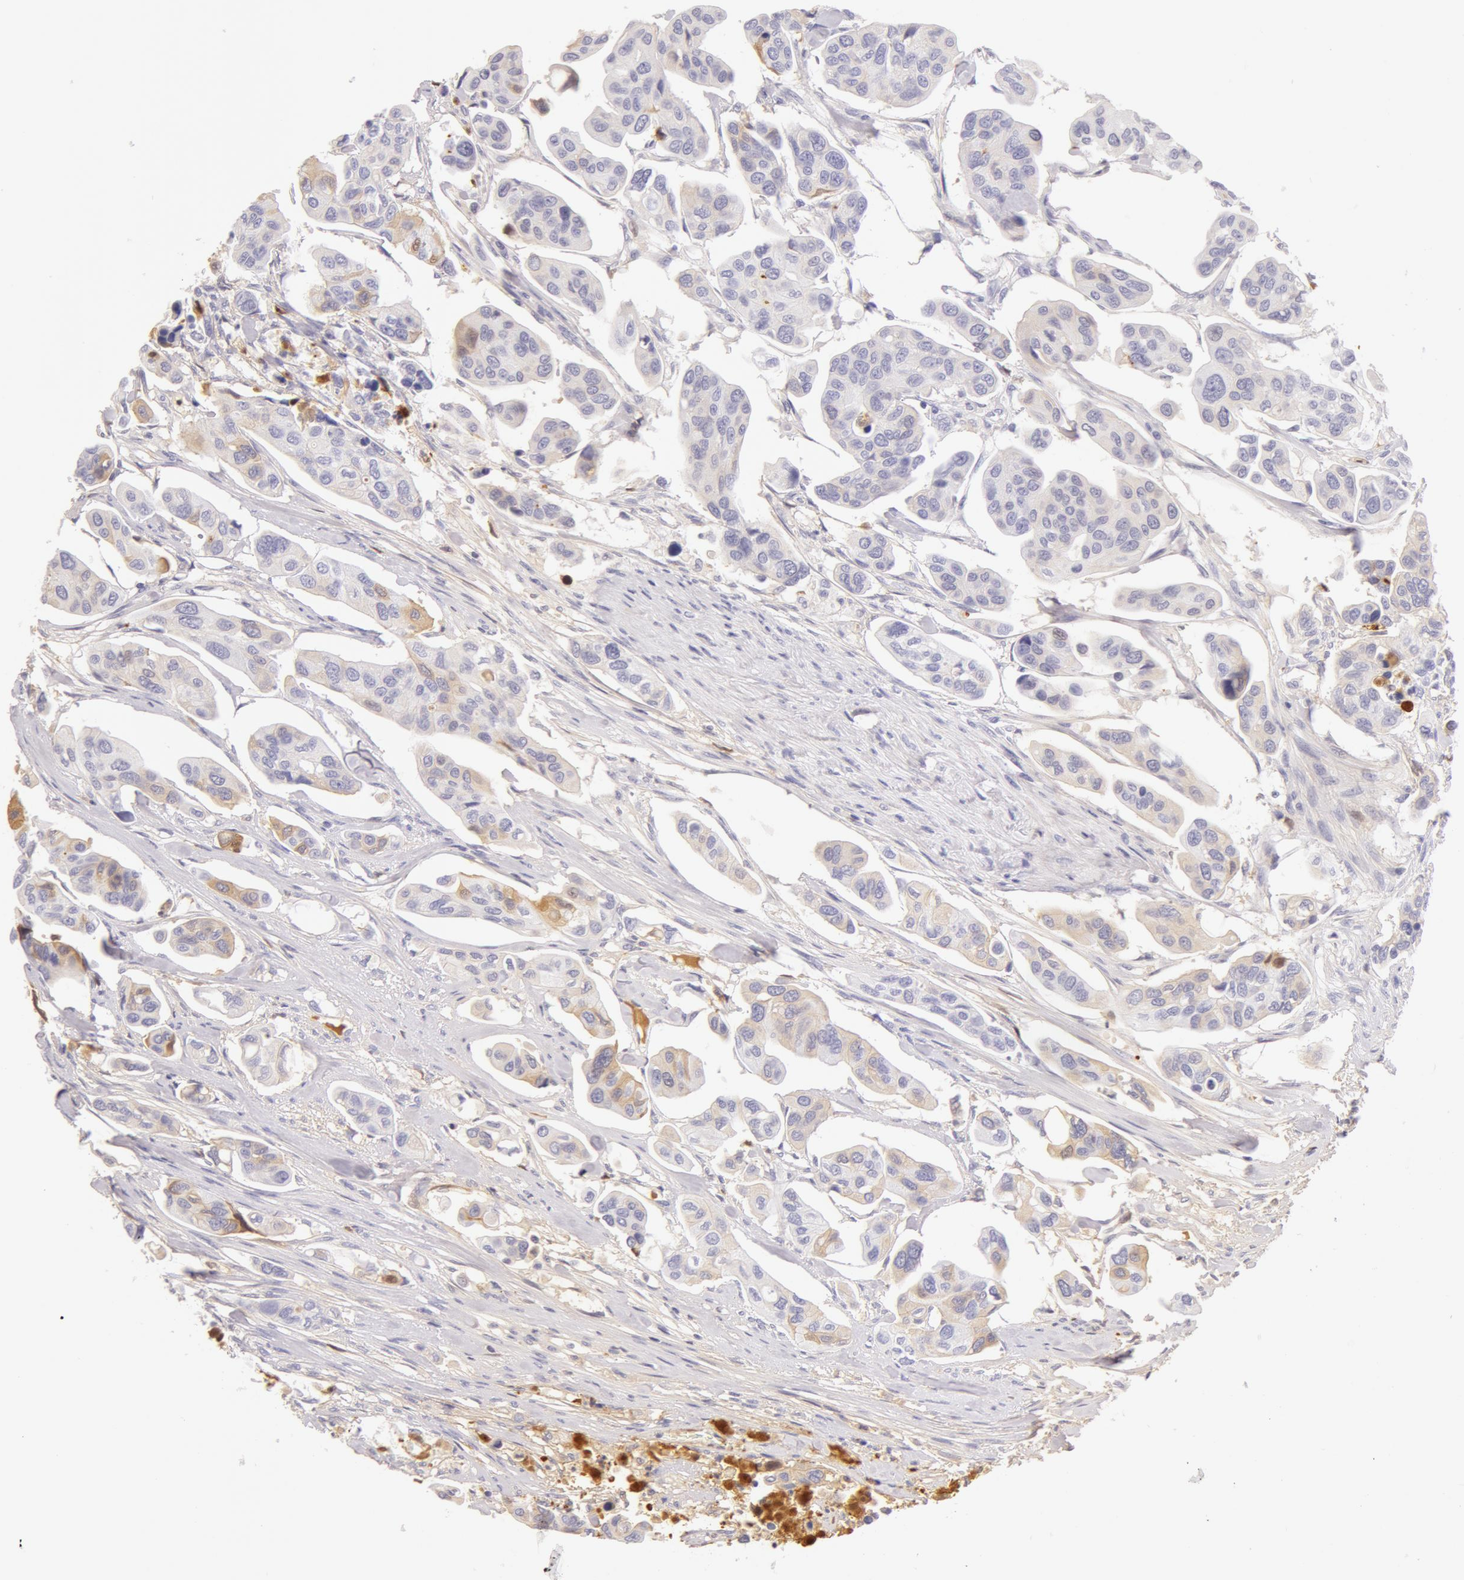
{"staining": {"intensity": "weak", "quantity": "<25%", "location": "cytoplasmic/membranous"}, "tissue": "urothelial cancer", "cell_type": "Tumor cells", "image_type": "cancer", "snomed": [{"axis": "morphology", "description": "Adenocarcinoma, NOS"}, {"axis": "topography", "description": "Urinary bladder"}], "caption": "Tumor cells show no significant staining in urothelial cancer. (Stains: DAB (3,3'-diaminobenzidine) immunohistochemistry (IHC) with hematoxylin counter stain, Microscopy: brightfield microscopy at high magnification).", "gene": "AHSG", "patient": {"sex": "male", "age": 61}}